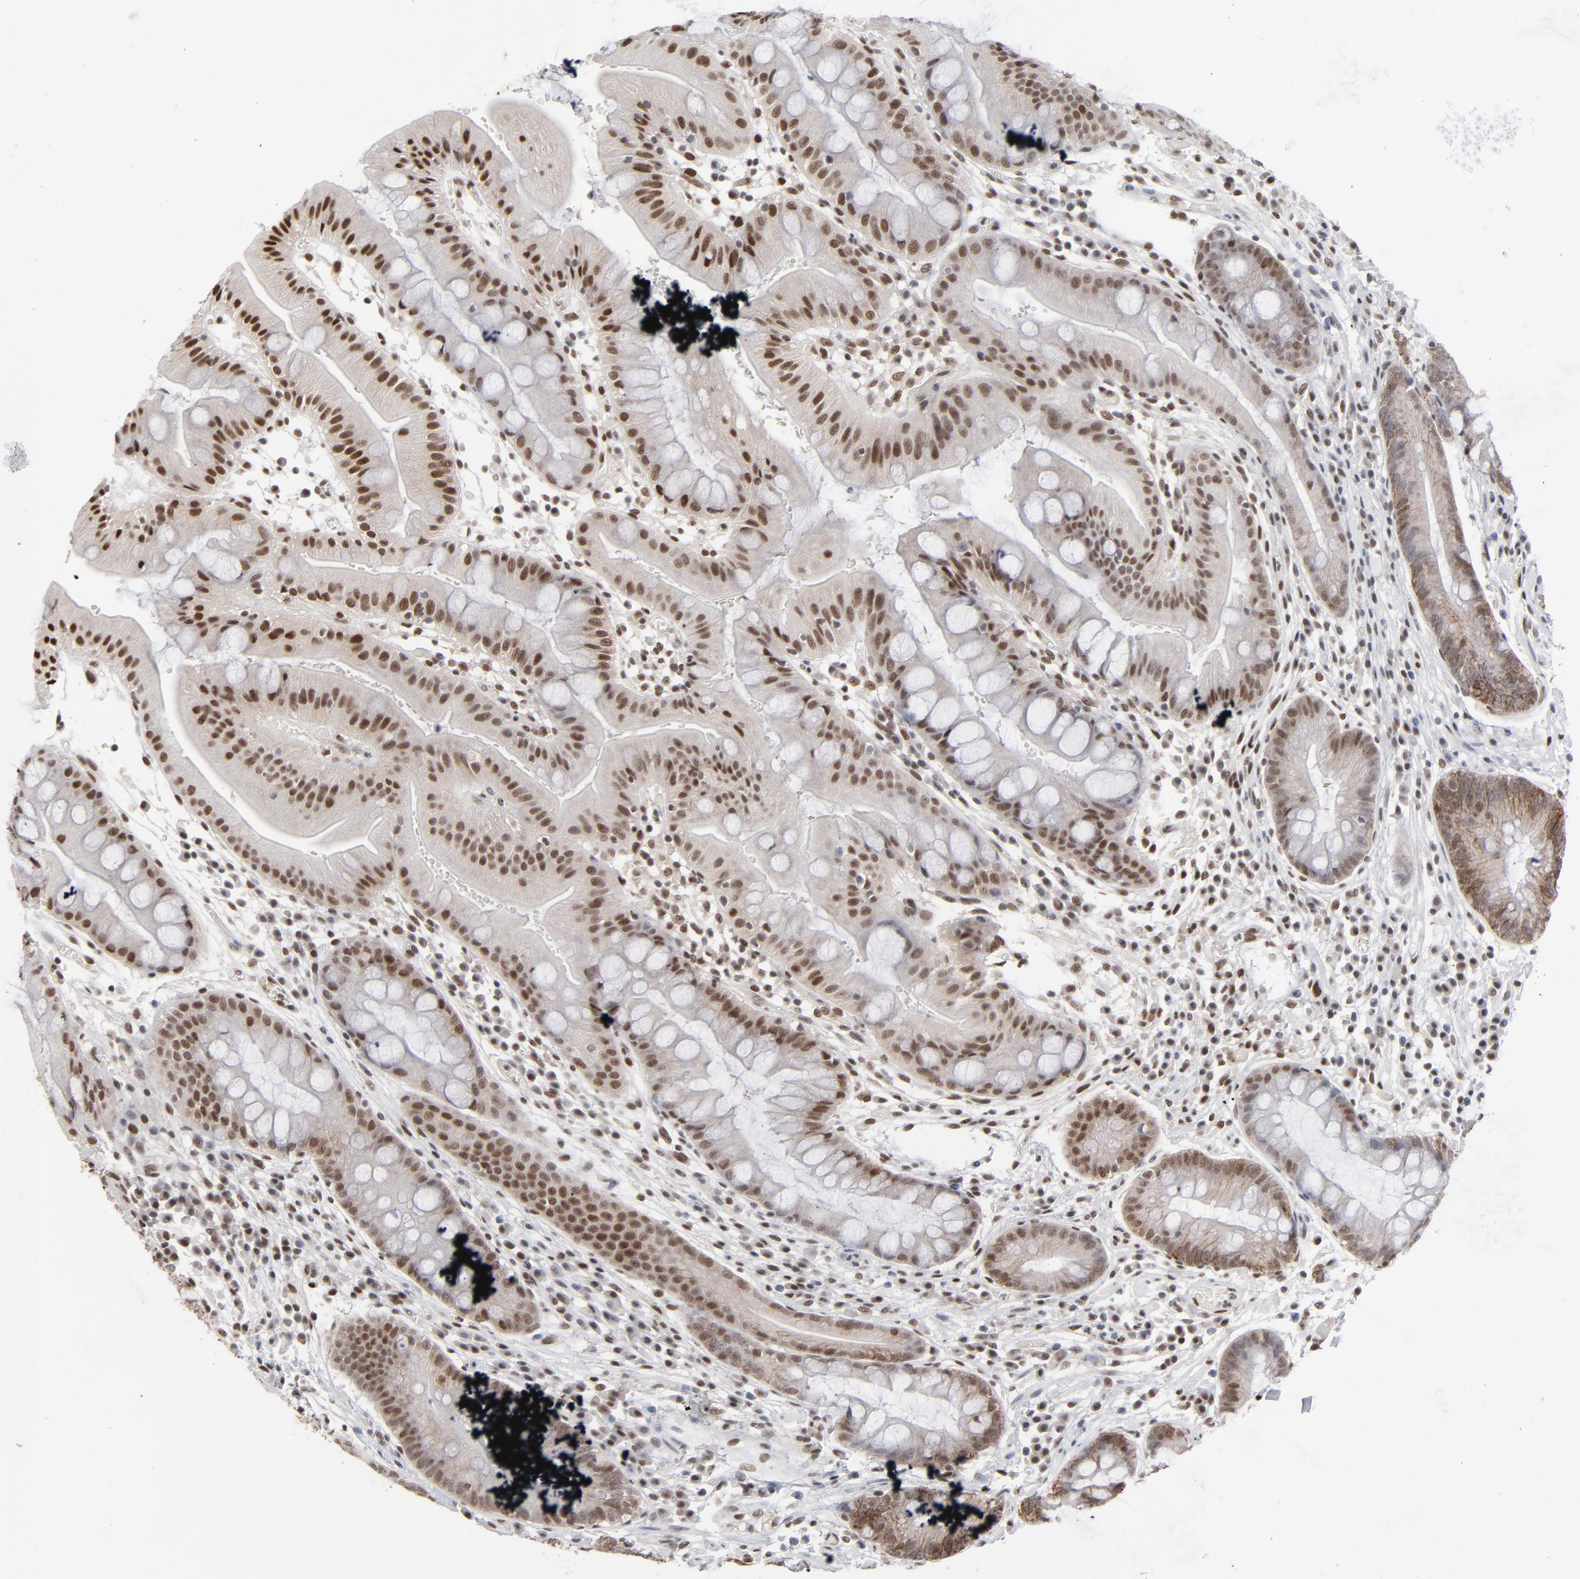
{"staining": {"intensity": "strong", "quantity": ">75%", "location": "cytoplasmic/membranous"}, "tissue": "stomach", "cell_type": "Glandular cells", "image_type": "normal", "snomed": [{"axis": "morphology", "description": "Normal tissue, NOS"}, {"axis": "morphology", "description": "Inflammation, NOS"}, {"axis": "topography", "description": "Stomach, lower"}], "caption": "Protein staining of normal stomach demonstrates strong cytoplasmic/membranous positivity in approximately >75% of glandular cells.", "gene": "IRF9", "patient": {"sex": "male", "age": 59}}